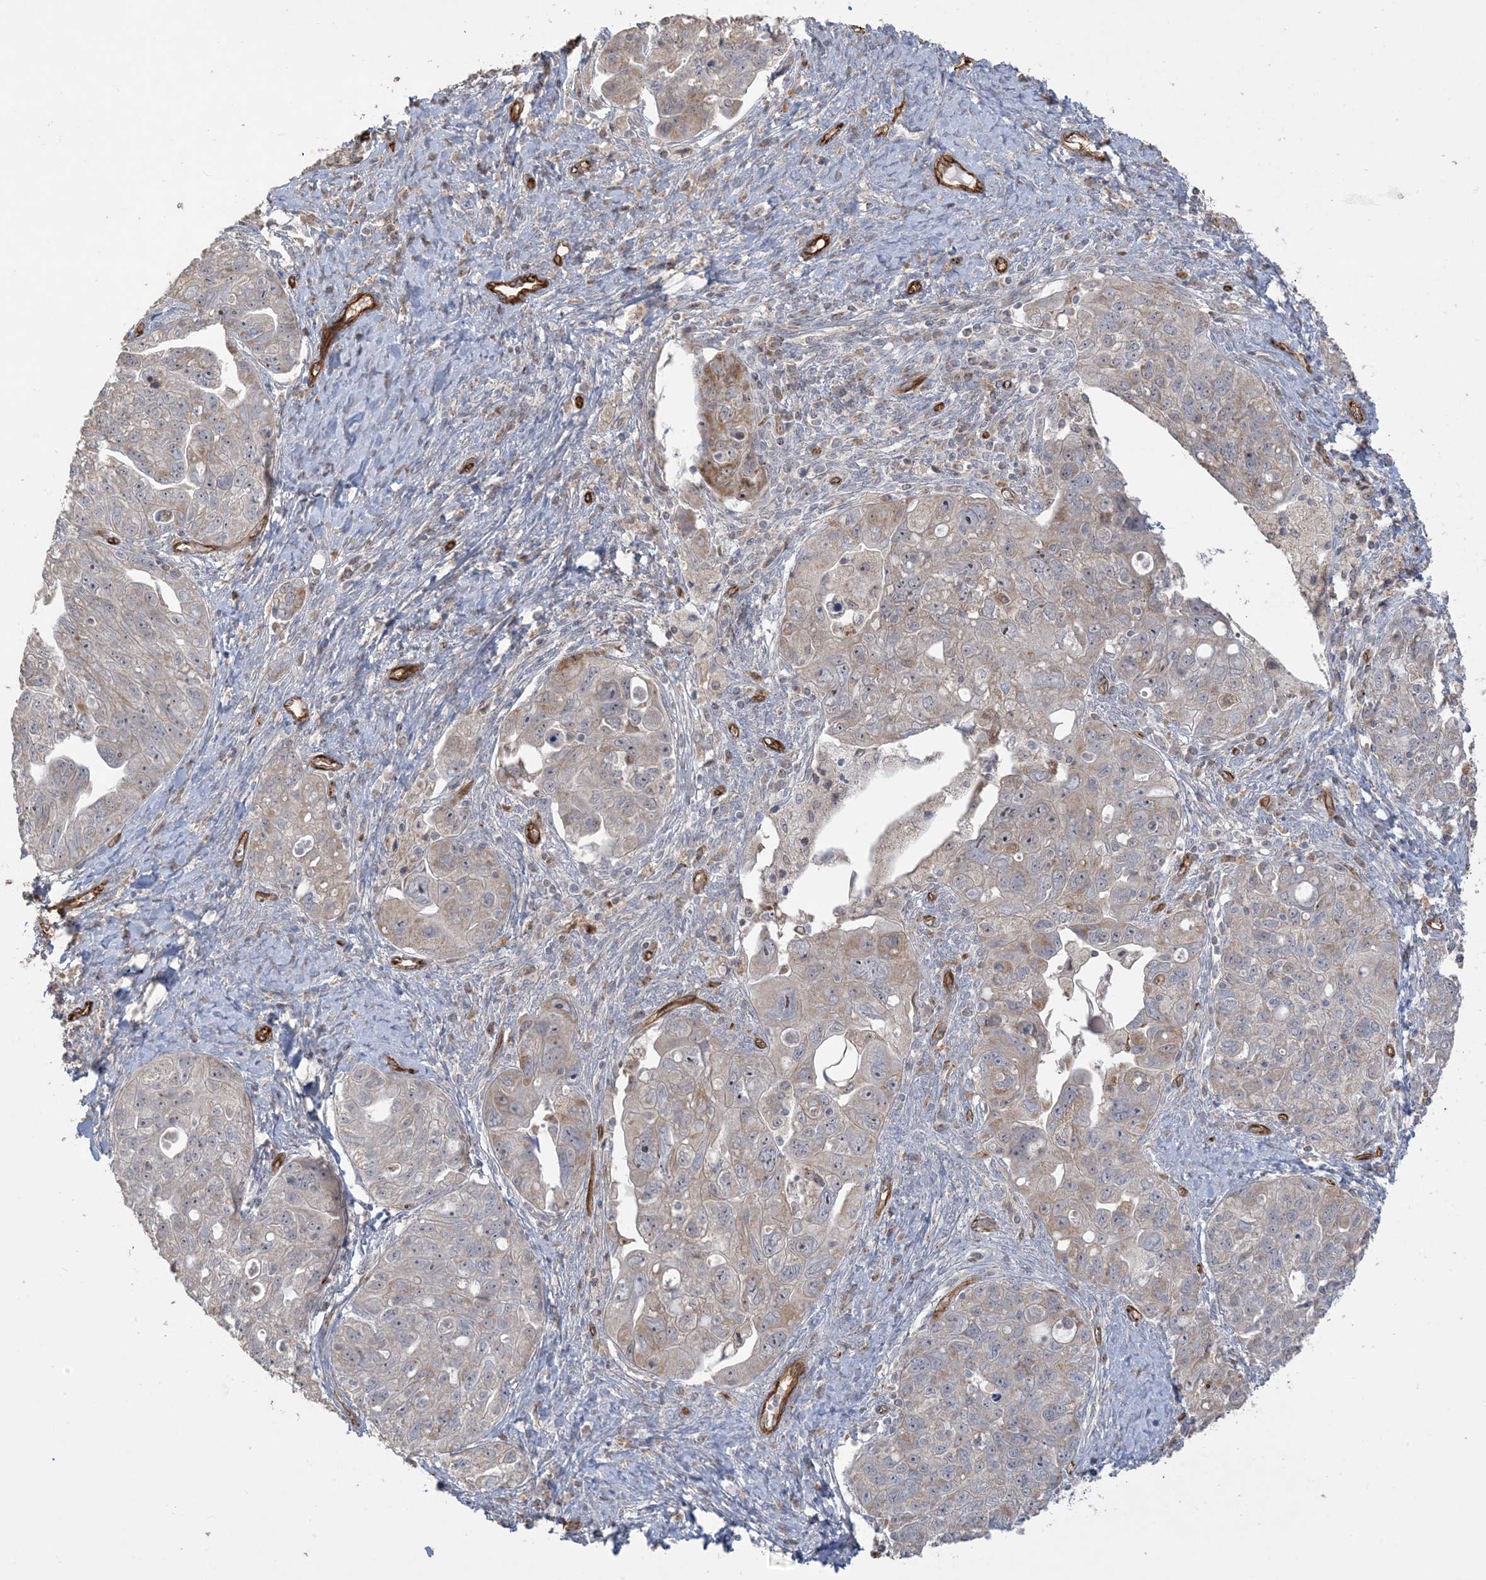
{"staining": {"intensity": "weak", "quantity": "25%-75%", "location": "cytoplasmic/membranous"}, "tissue": "ovarian cancer", "cell_type": "Tumor cells", "image_type": "cancer", "snomed": [{"axis": "morphology", "description": "Carcinoma, NOS"}, {"axis": "morphology", "description": "Cystadenocarcinoma, serous, NOS"}, {"axis": "topography", "description": "Ovary"}], "caption": "Weak cytoplasmic/membranous staining is seen in approximately 25%-75% of tumor cells in ovarian cancer.", "gene": "AGA", "patient": {"sex": "female", "age": 69}}